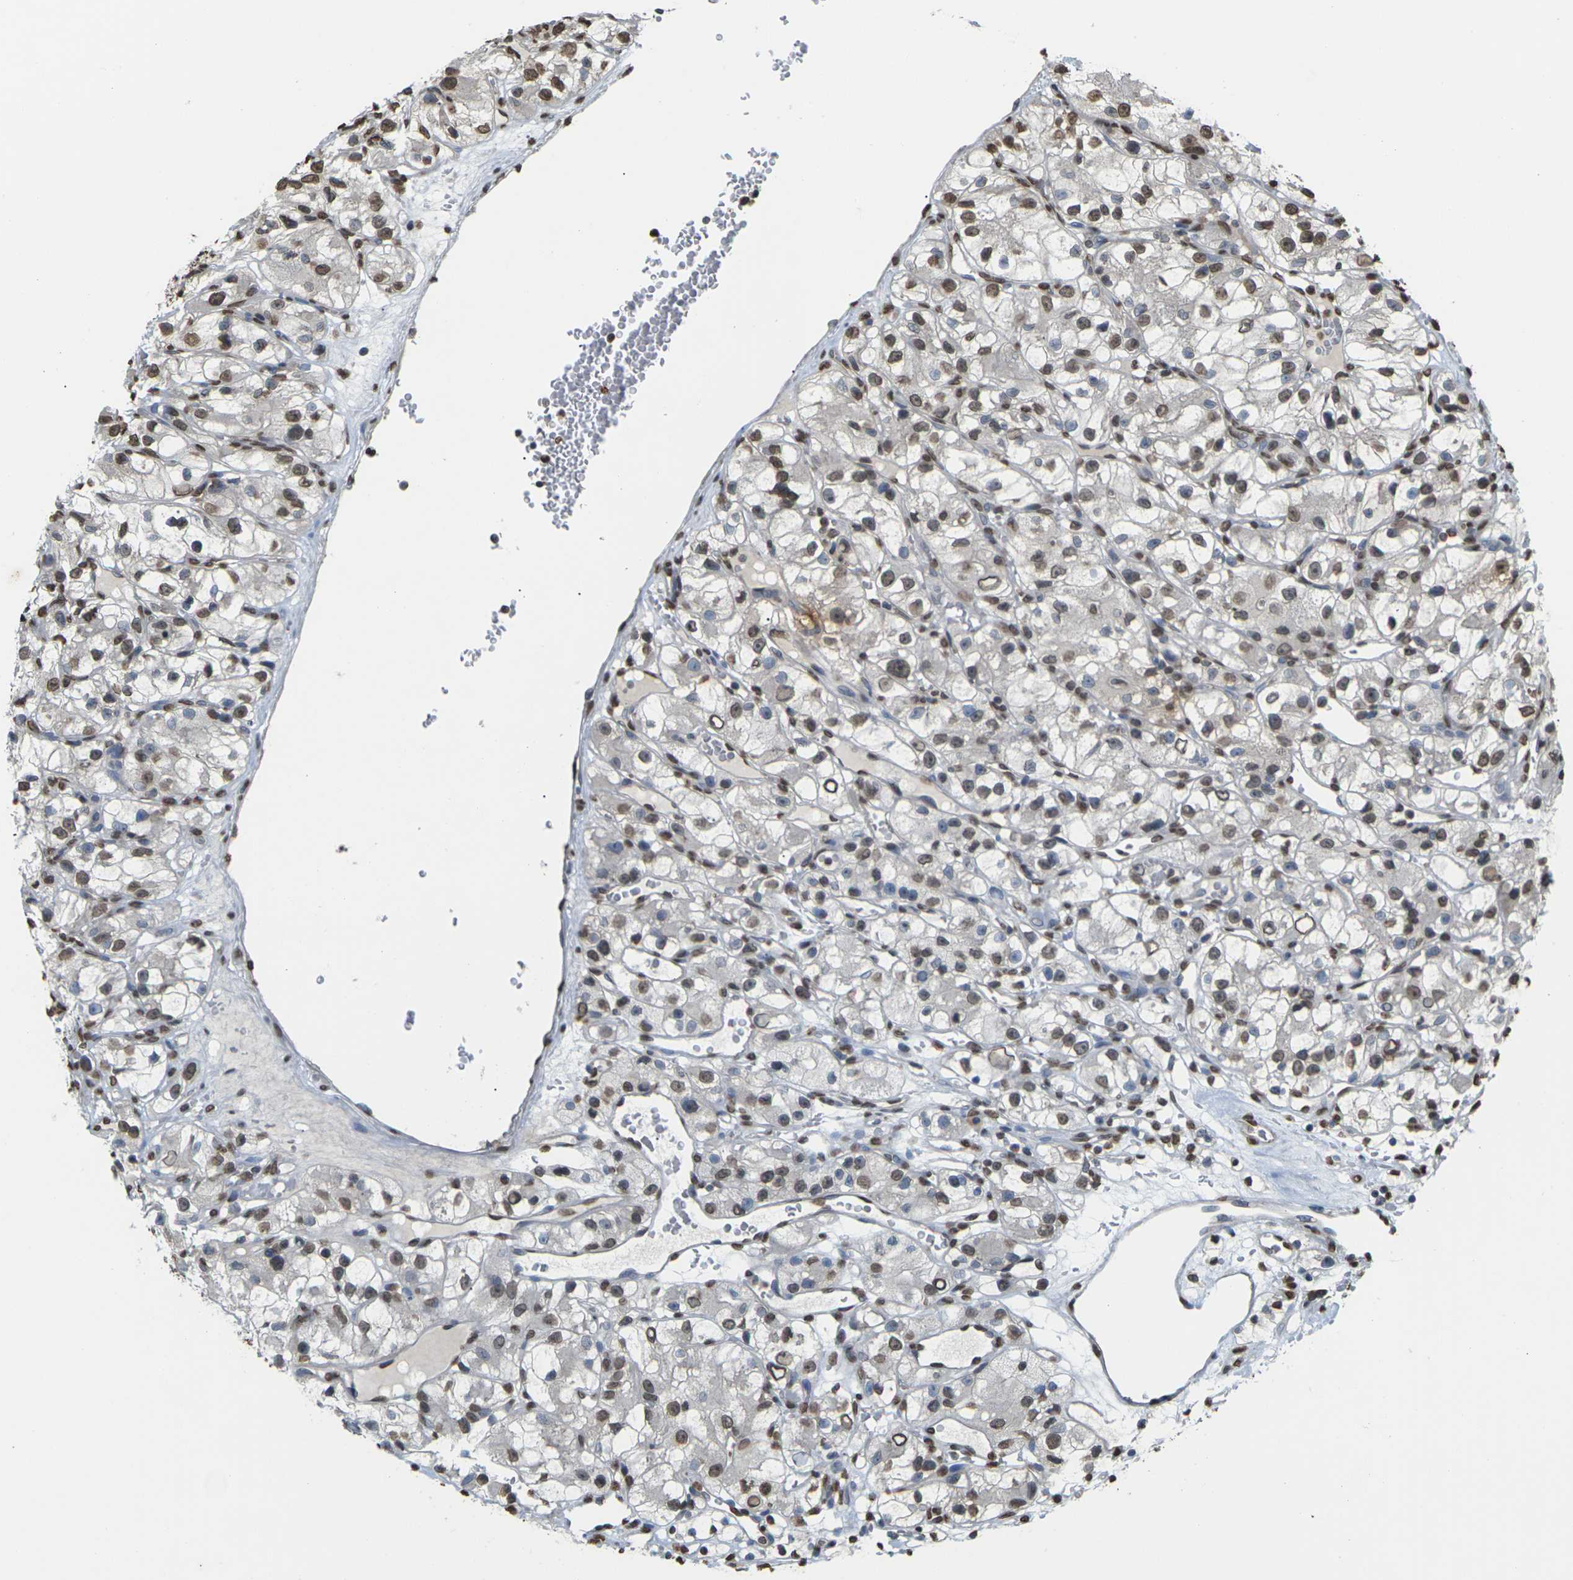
{"staining": {"intensity": "moderate", "quantity": ">75%", "location": "nuclear"}, "tissue": "renal cancer", "cell_type": "Tumor cells", "image_type": "cancer", "snomed": [{"axis": "morphology", "description": "Adenocarcinoma, NOS"}, {"axis": "topography", "description": "Kidney"}], "caption": "This micrograph reveals renal adenocarcinoma stained with IHC to label a protein in brown. The nuclear of tumor cells show moderate positivity for the protein. Nuclei are counter-stained blue.", "gene": "EMSY", "patient": {"sex": "female", "age": 57}}